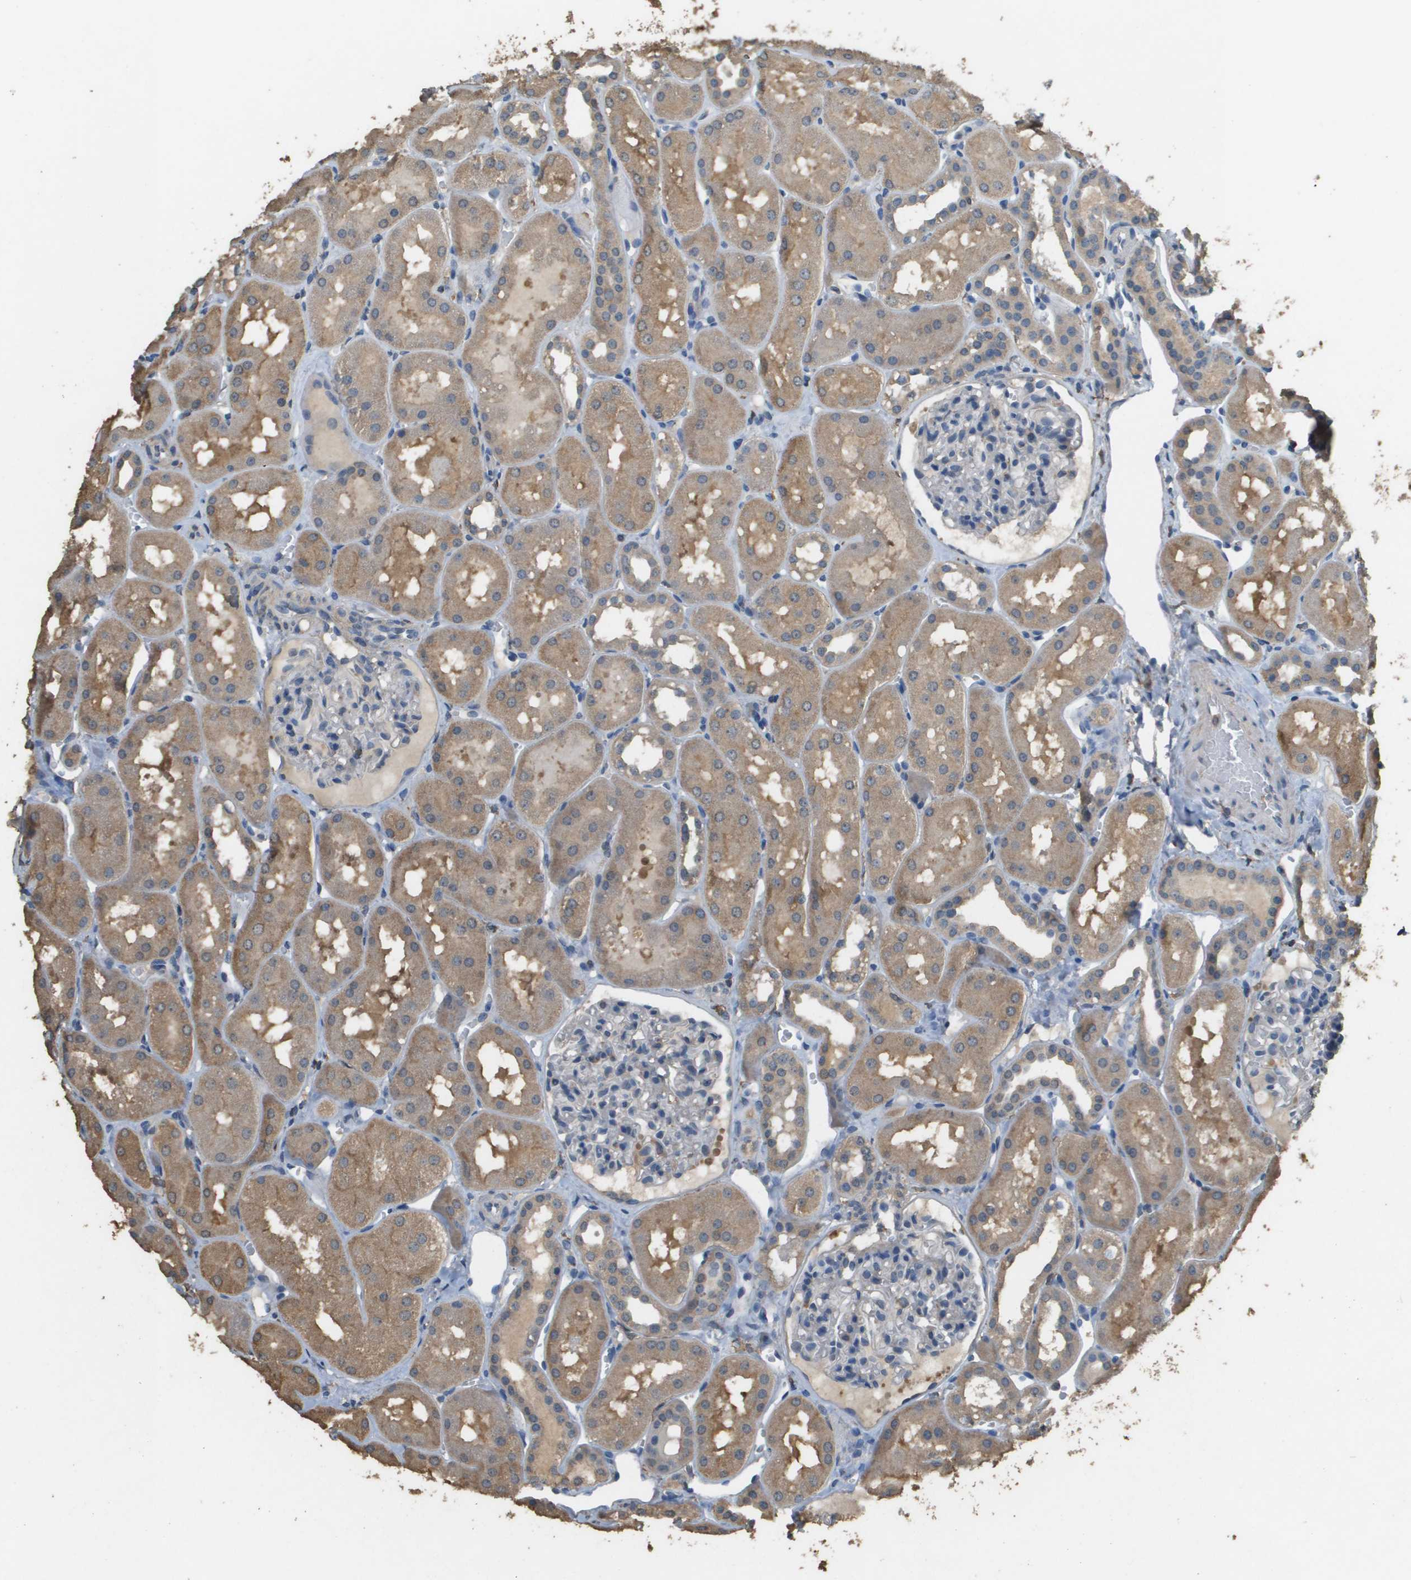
{"staining": {"intensity": "negative", "quantity": "none", "location": "none"}, "tissue": "kidney", "cell_type": "Cells in glomeruli", "image_type": "normal", "snomed": [{"axis": "morphology", "description": "Normal tissue, NOS"}, {"axis": "topography", "description": "Kidney"}, {"axis": "topography", "description": "Urinary bladder"}], "caption": "Cells in glomeruli show no significant staining in normal kidney. (Brightfield microscopy of DAB IHC at high magnification).", "gene": "MS4A7", "patient": {"sex": "male", "age": 16}}